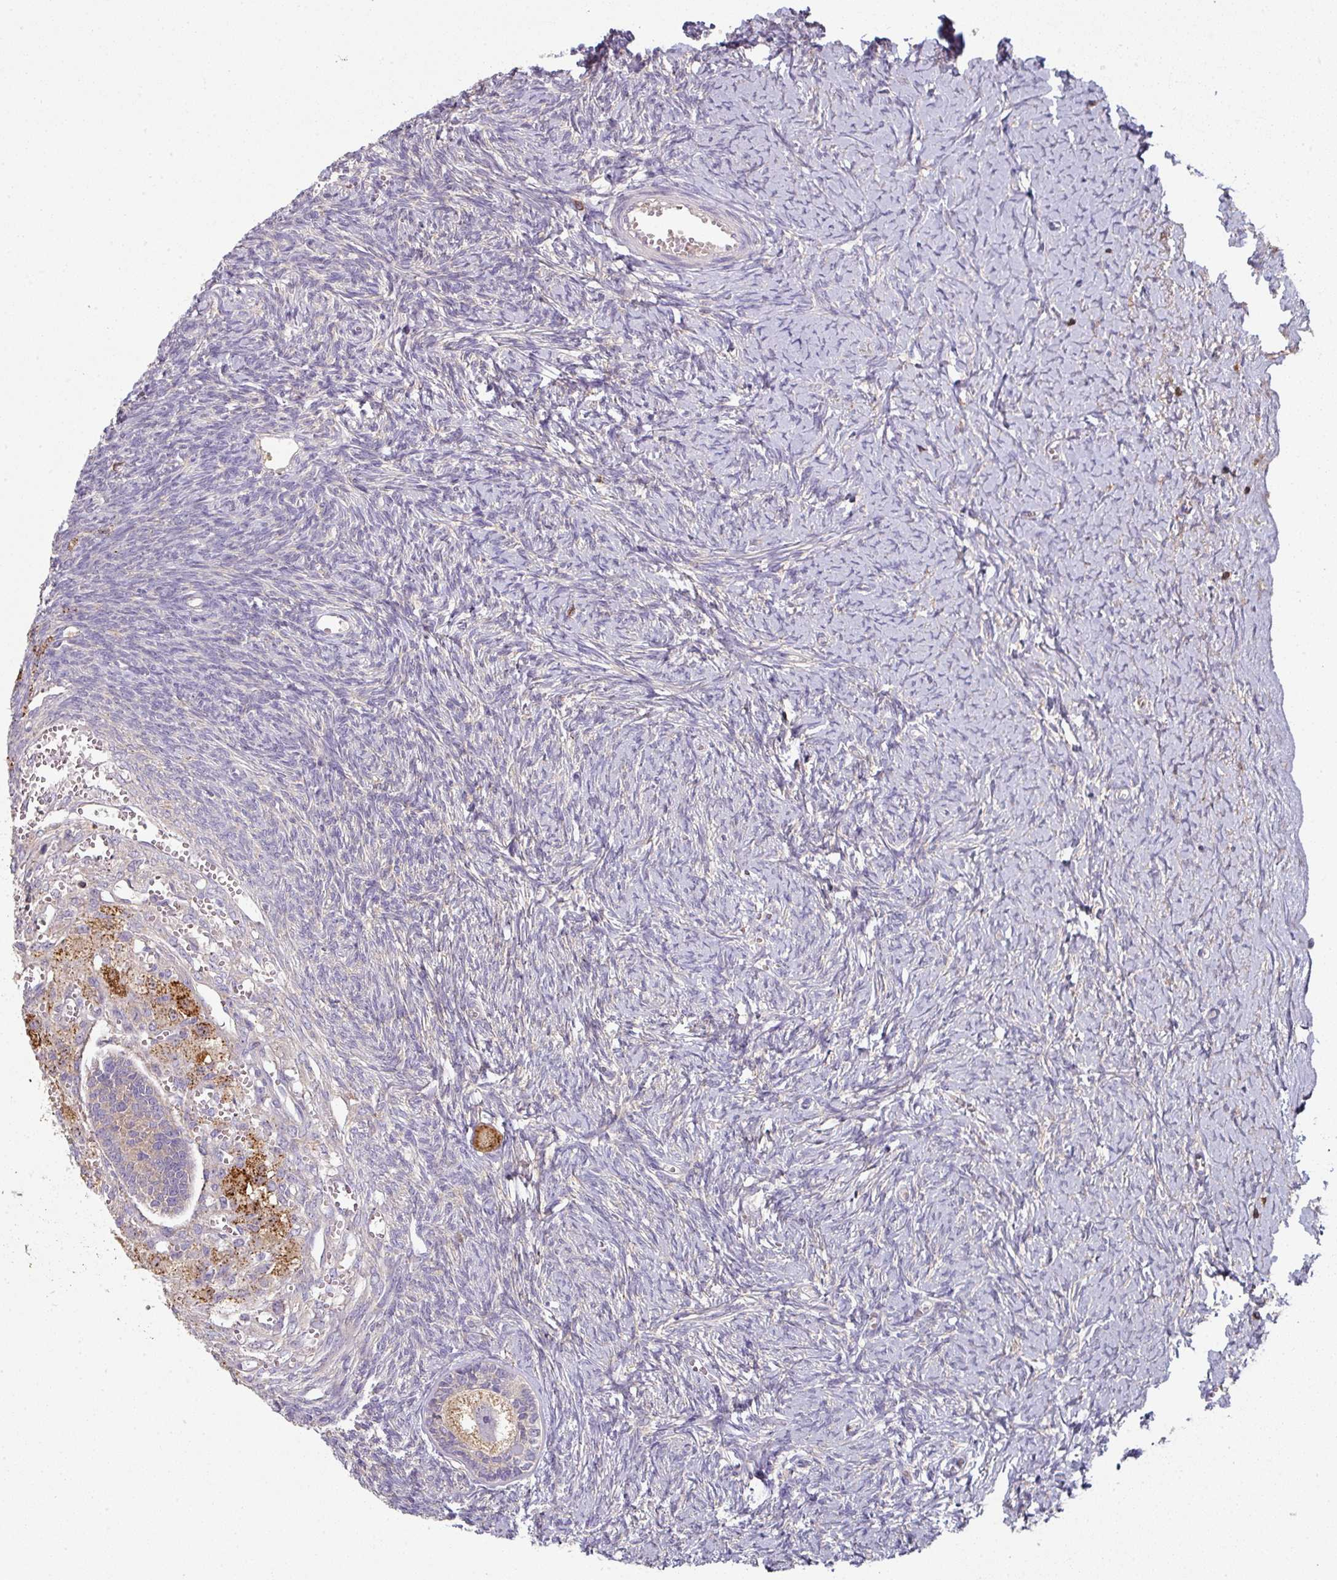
{"staining": {"intensity": "negative", "quantity": "none", "location": "none"}, "tissue": "ovary", "cell_type": "Follicle cells", "image_type": "normal", "snomed": [{"axis": "morphology", "description": "Normal tissue, NOS"}, {"axis": "topography", "description": "Ovary"}], "caption": "High magnification brightfield microscopy of unremarkable ovary stained with DAB (3,3'-diaminobenzidine) (brown) and counterstained with hematoxylin (blue): follicle cells show no significant positivity. The staining was performed using DAB to visualize the protein expression in brown, while the nuclei were stained in blue with hematoxylin (Magnification: 20x).", "gene": "CD3G", "patient": {"sex": "female", "age": 39}}